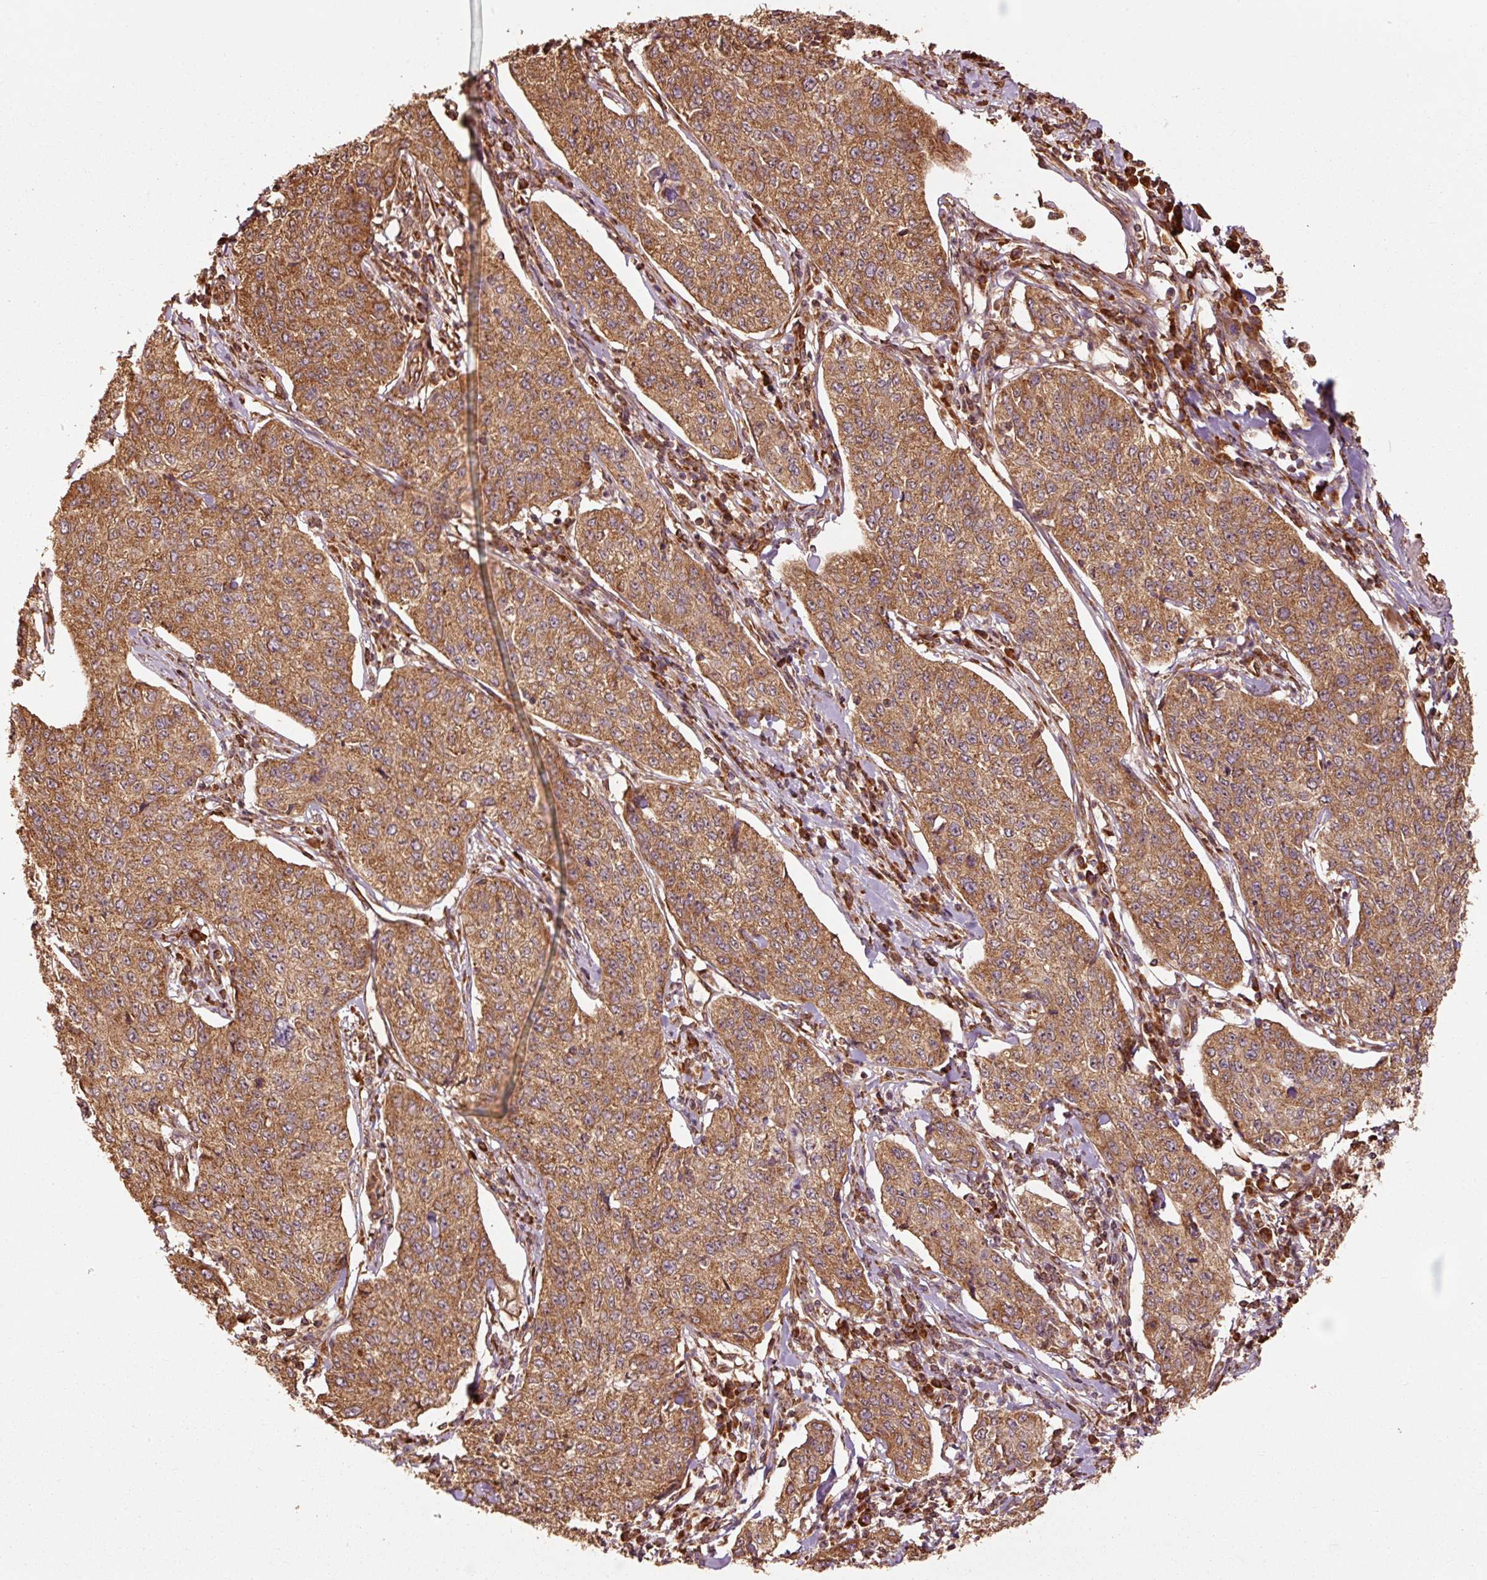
{"staining": {"intensity": "moderate", "quantity": ">75%", "location": "cytoplasmic/membranous"}, "tissue": "cervical cancer", "cell_type": "Tumor cells", "image_type": "cancer", "snomed": [{"axis": "morphology", "description": "Squamous cell carcinoma, NOS"}, {"axis": "topography", "description": "Cervix"}], "caption": "Moderate cytoplasmic/membranous positivity for a protein is present in approximately >75% of tumor cells of cervical cancer (squamous cell carcinoma) using IHC.", "gene": "MRPL16", "patient": {"sex": "female", "age": 35}}